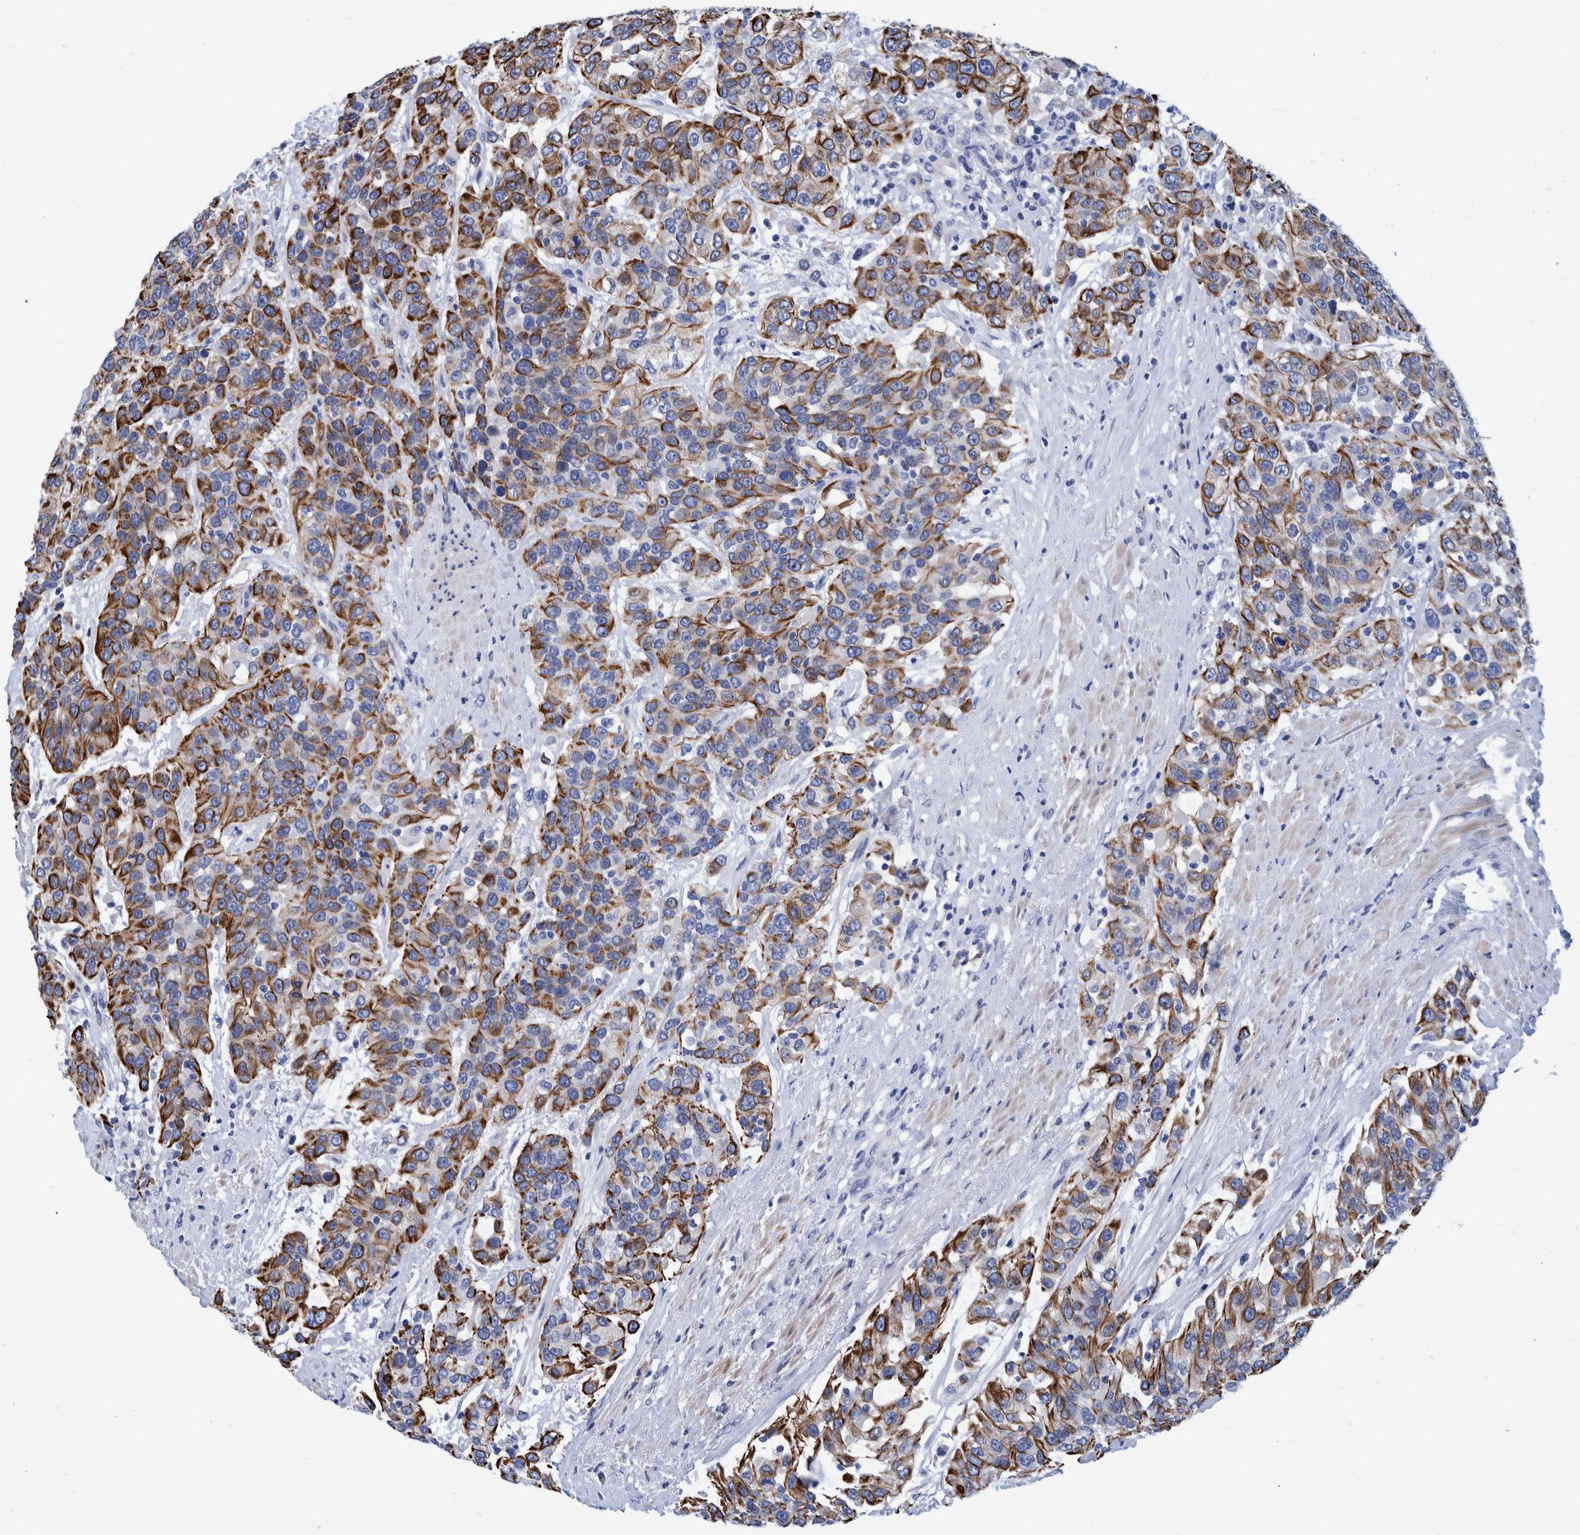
{"staining": {"intensity": "moderate", "quantity": ">75%", "location": "cytoplasmic/membranous"}, "tissue": "urothelial cancer", "cell_type": "Tumor cells", "image_type": "cancer", "snomed": [{"axis": "morphology", "description": "Urothelial carcinoma, High grade"}, {"axis": "topography", "description": "Urinary bladder"}], "caption": "A medium amount of moderate cytoplasmic/membranous staining is present in about >75% of tumor cells in urothelial cancer tissue.", "gene": "MKS1", "patient": {"sex": "female", "age": 80}}